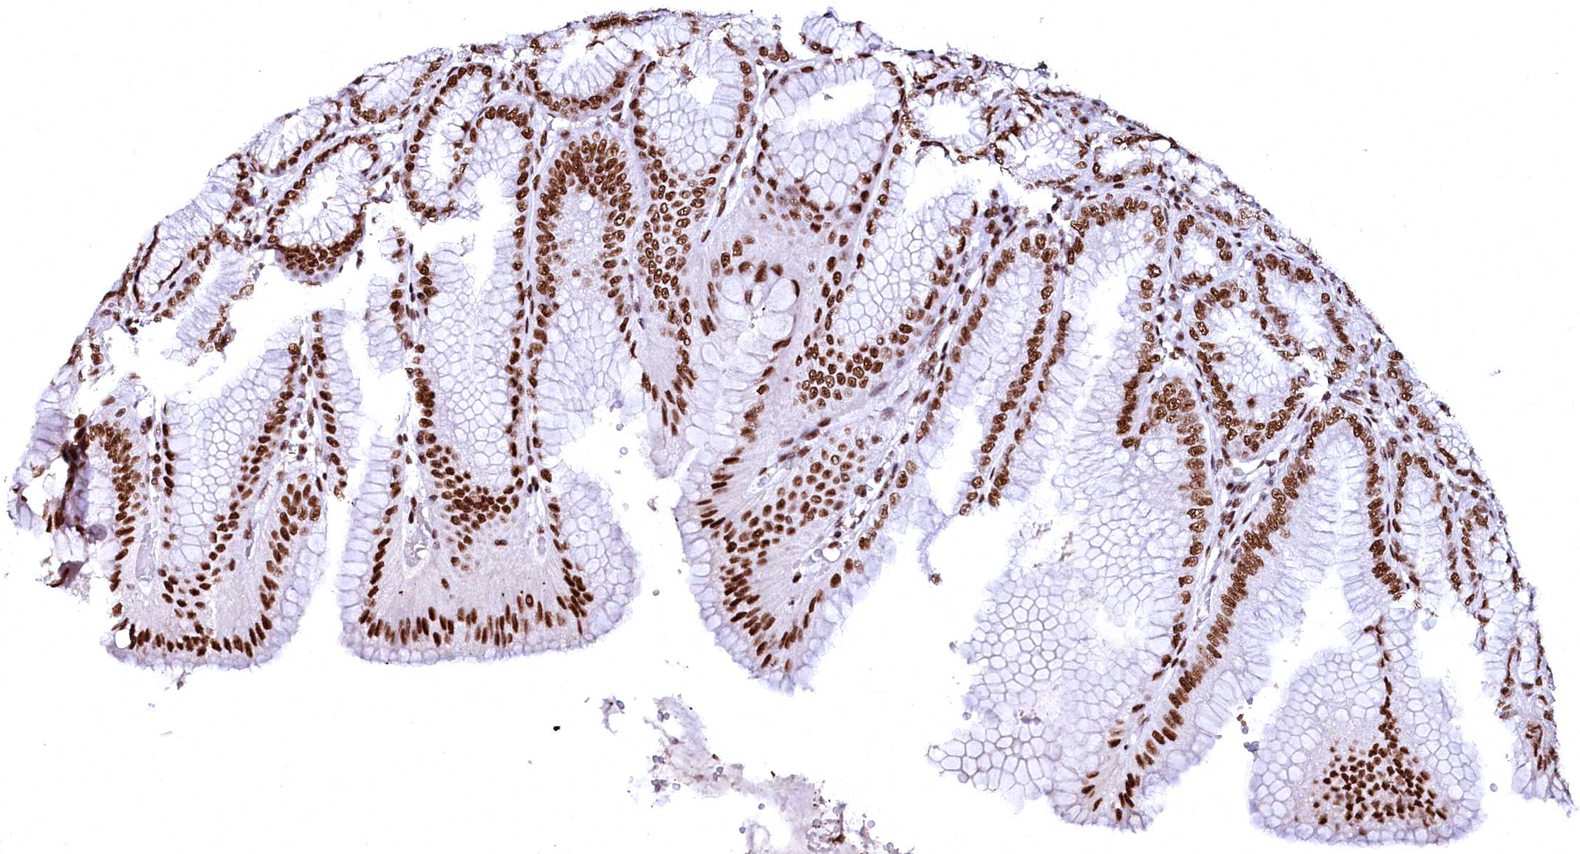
{"staining": {"intensity": "strong", "quantity": ">75%", "location": "nuclear"}, "tissue": "stomach", "cell_type": "Glandular cells", "image_type": "normal", "snomed": [{"axis": "morphology", "description": "Normal tissue, NOS"}, {"axis": "topography", "description": "Stomach, lower"}], "caption": "Immunohistochemistry (IHC) staining of normal stomach, which displays high levels of strong nuclear positivity in about >75% of glandular cells indicating strong nuclear protein staining. The staining was performed using DAB (3,3'-diaminobenzidine) (brown) for protein detection and nuclei were counterstained in hematoxylin (blue).", "gene": "CPSF6", "patient": {"sex": "male", "age": 71}}